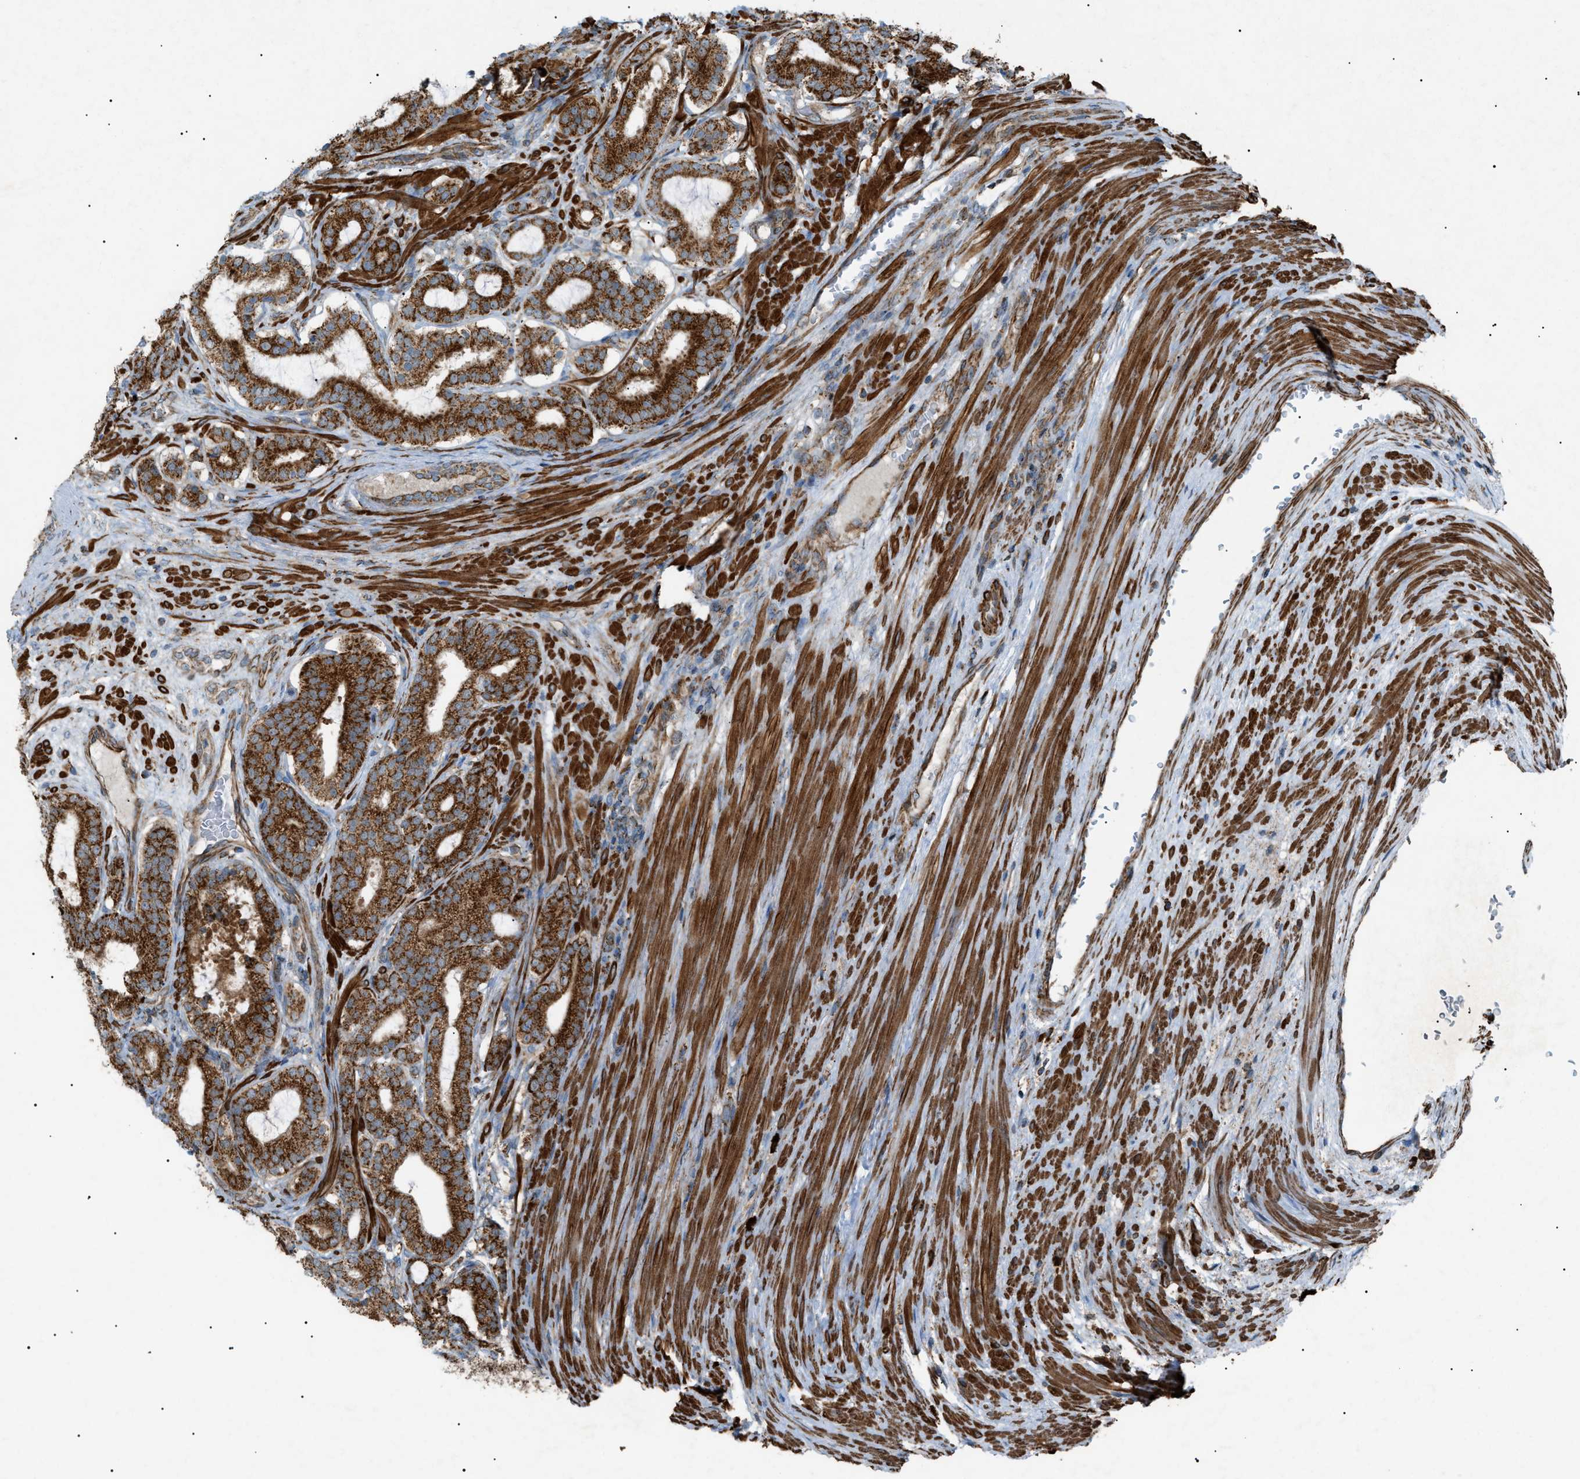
{"staining": {"intensity": "strong", "quantity": ">75%", "location": "cytoplasmic/membranous"}, "tissue": "prostate cancer", "cell_type": "Tumor cells", "image_type": "cancer", "snomed": [{"axis": "morphology", "description": "Adenocarcinoma, High grade"}, {"axis": "topography", "description": "Prostate"}], "caption": "DAB immunohistochemical staining of prostate cancer (high-grade adenocarcinoma) displays strong cytoplasmic/membranous protein expression in about >75% of tumor cells.", "gene": "C1GALT1C1", "patient": {"sex": "male", "age": 60}}